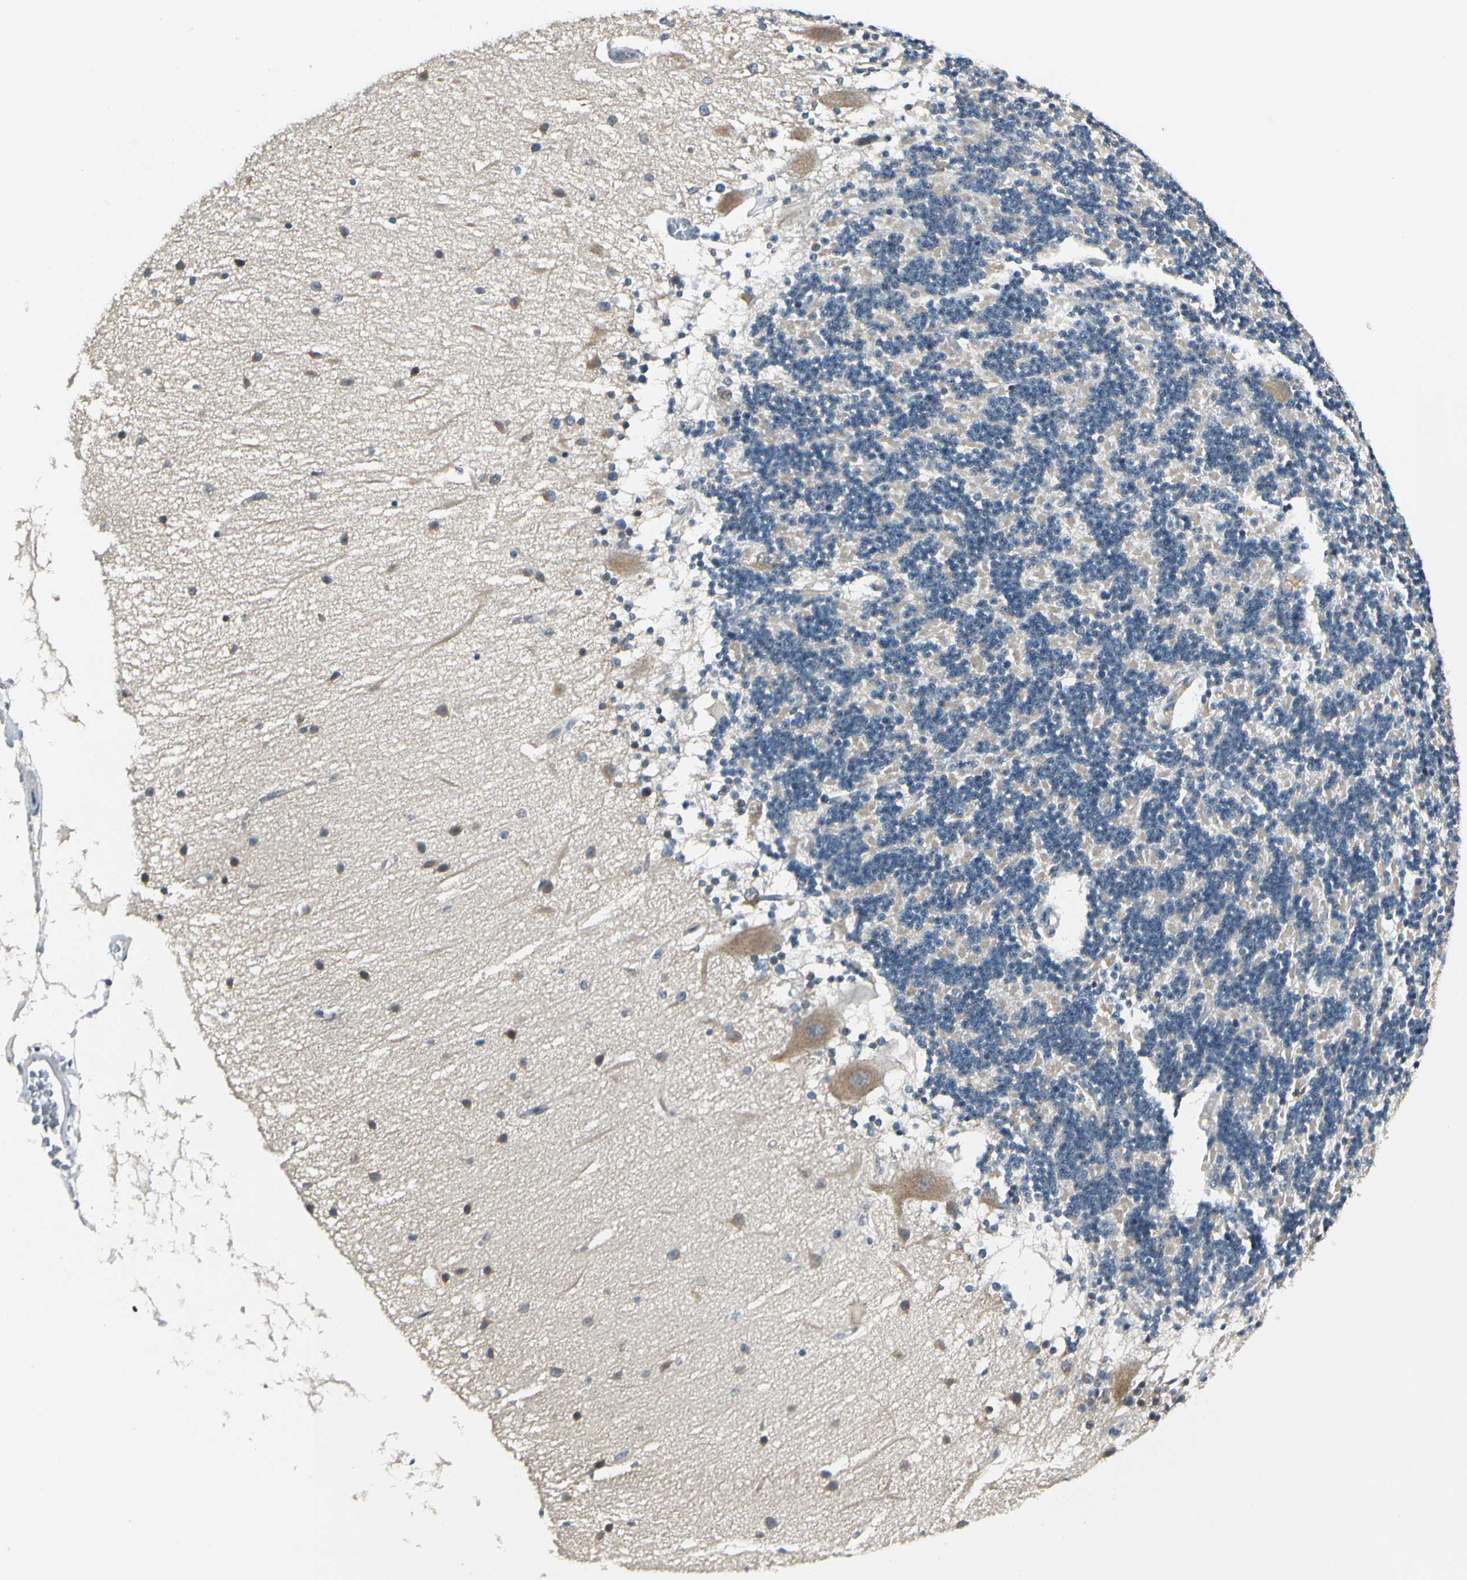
{"staining": {"intensity": "negative", "quantity": "none", "location": "none"}, "tissue": "cerebellum", "cell_type": "Cells in granular layer", "image_type": "normal", "snomed": [{"axis": "morphology", "description": "Normal tissue, NOS"}, {"axis": "topography", "description": "Cerebellum"}], "caption": "Immunohistochemistry photomicrograph of benign cerebellum: human cerebellum stained with DAB displays no significant protein positivity in cells in granular layer.", "gene": "BNIP1", "patient": {"sex": "female", "age": 54}}